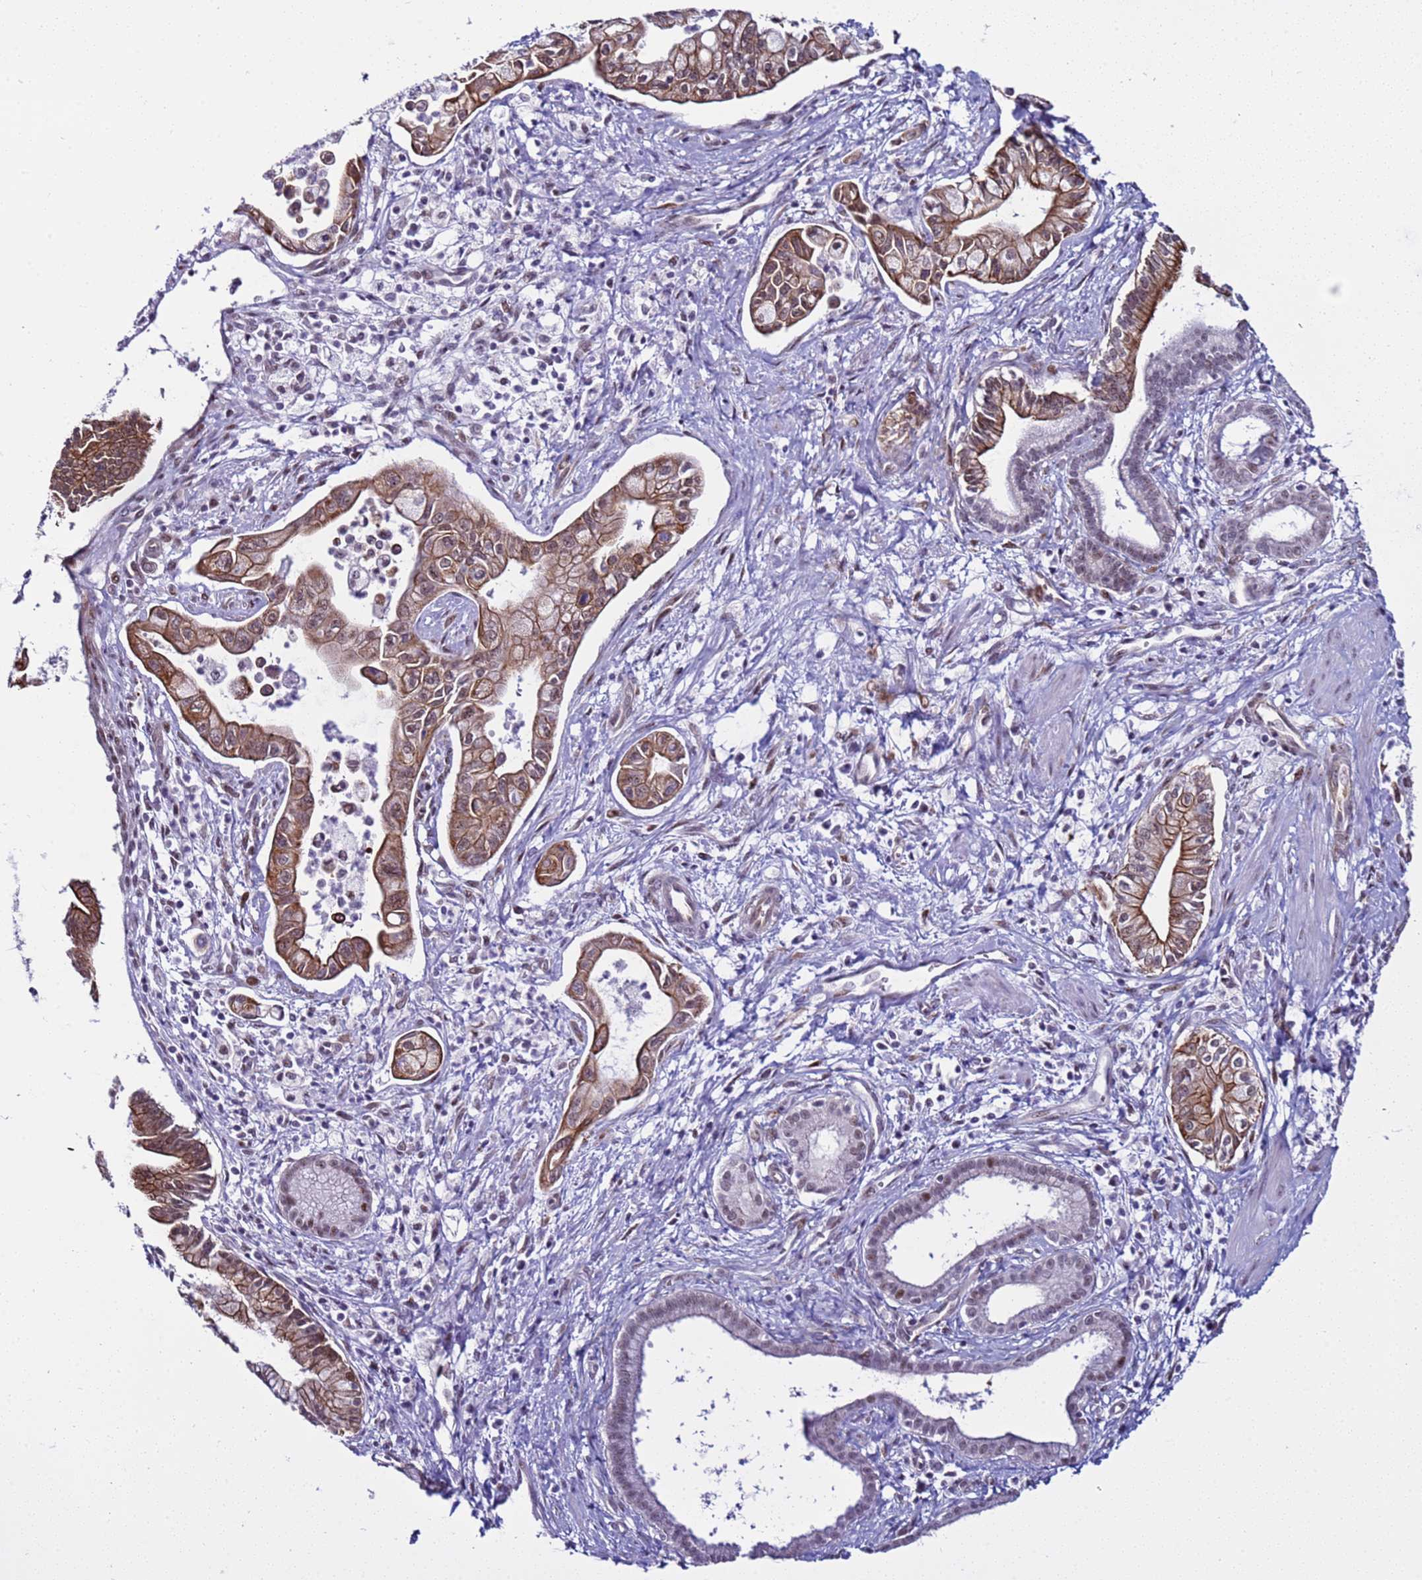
{"staining": {"intensity": "moderate", "quantity": ">75%", "location": "cytoplasmic/membranous"}, "tissue": "pancreatic cancer", "cell_type": "Tumor cells", "image_type": "cancer", "snomed": [{"axis": "morphology", "description": "Adenocarcinoma, NOS"}, {"axis": "topography", "description": "Pancreas"}], "caption": "IHC (DAB (3,3'-diaminobenzidine)) staining of pancreatic adenocarcinoma shows moderate cytoplasmic/membranous protein staining in about >75% of tumor cells.", "gene": "LRRC10B", "patient": {"sex": "male", "age": 78}}